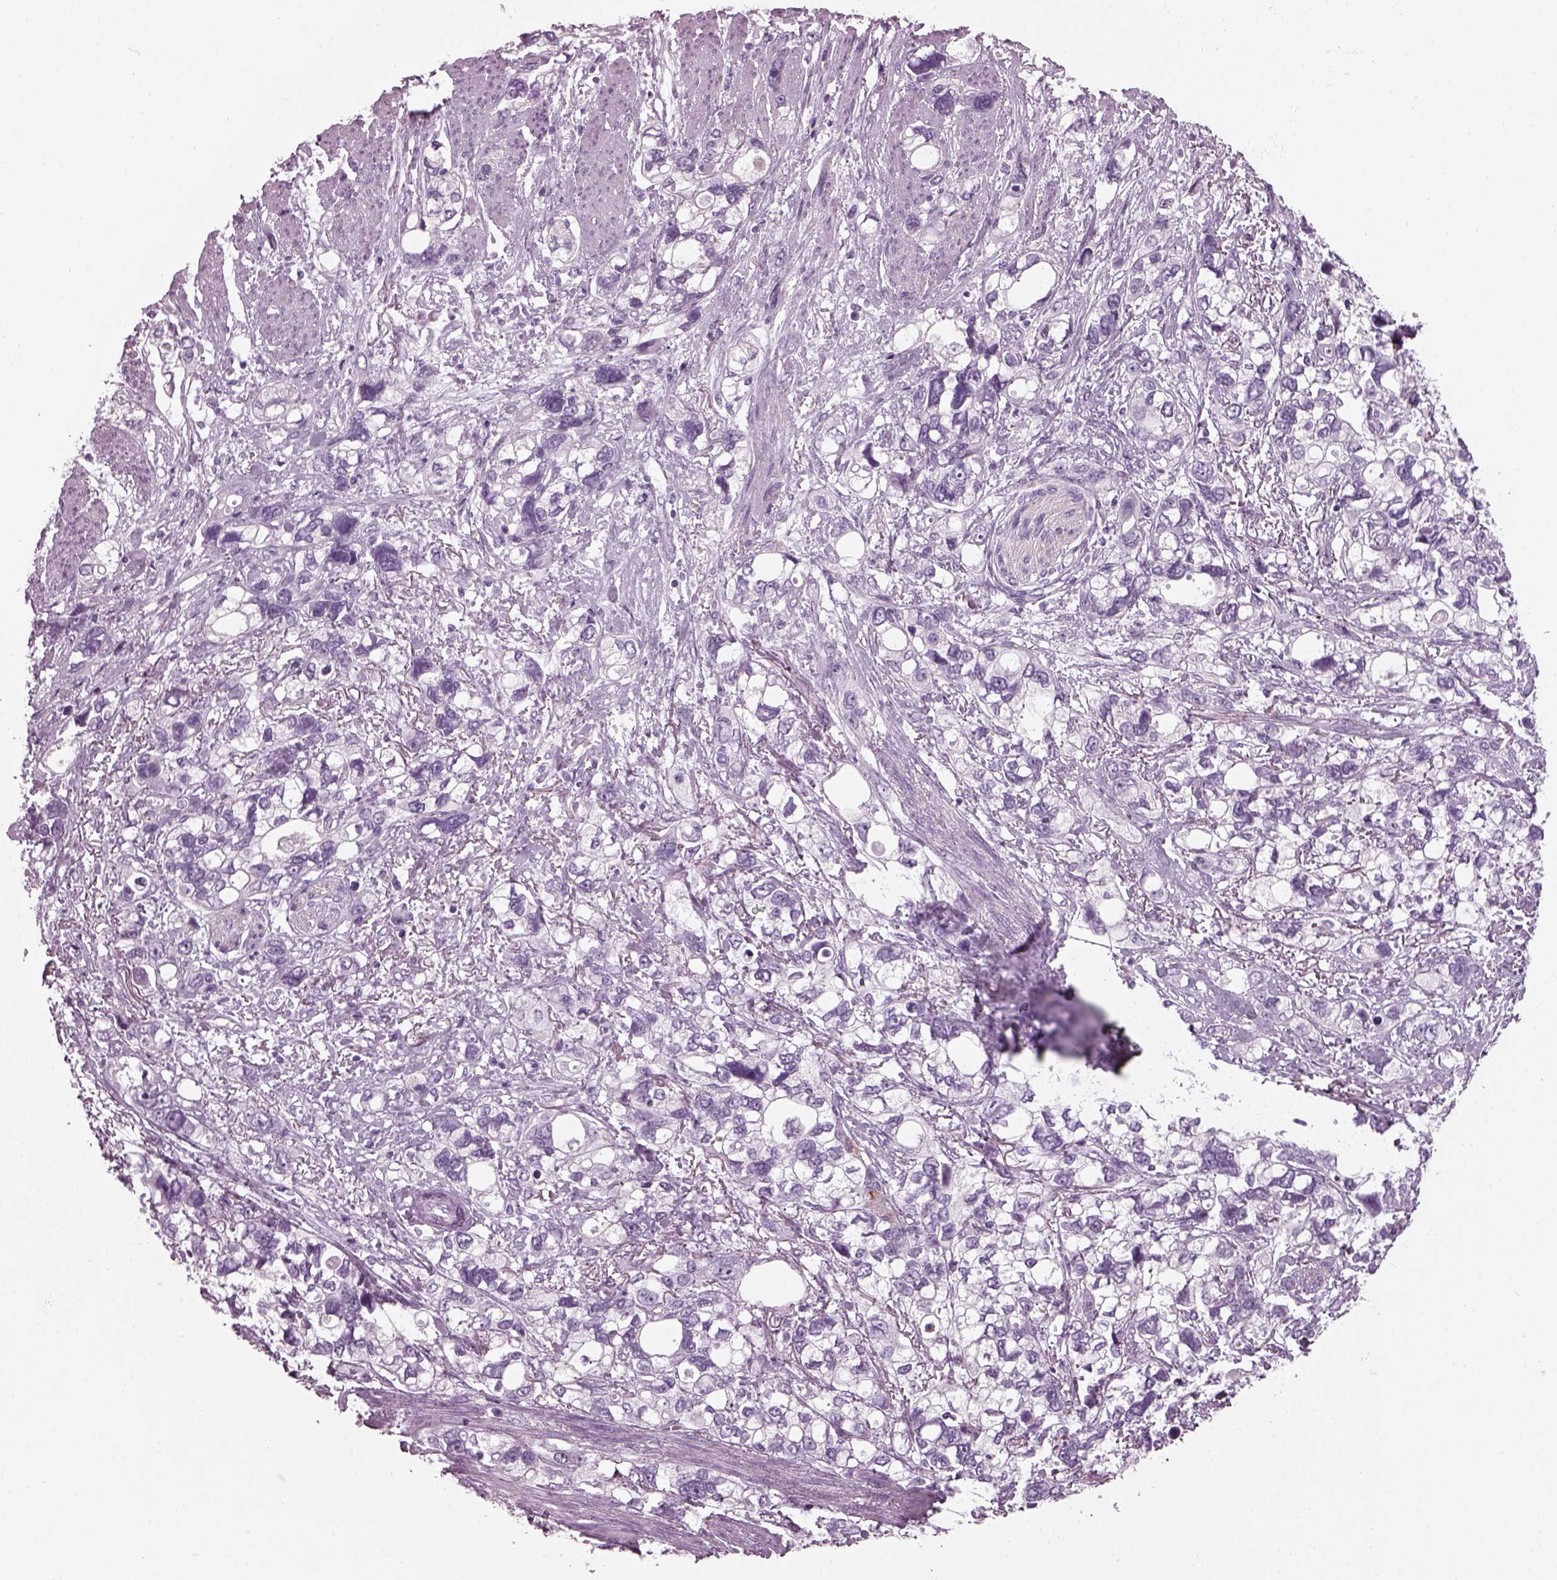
{"staining": {"intensity": "negative", "quantity": "none", "location": "none"}, "tissue": "stomach cancer", "cell_type": "Tumor cells", "image_type": "cancer", "snomed": [{"axis": "morphology", "description": "Adenocarcinoma, NOS"}, {"axis": "topography", "description": "Stomach, upper"}], "caption": "DAB (3,3'-diaminobenzidine) immunohistochemical staining of stomach cancer (adenocarcinoma) reveals no significant expression in tumor cells.", "gene": "DPYSL5", "patient": {"sex": "female", "age": 81}}